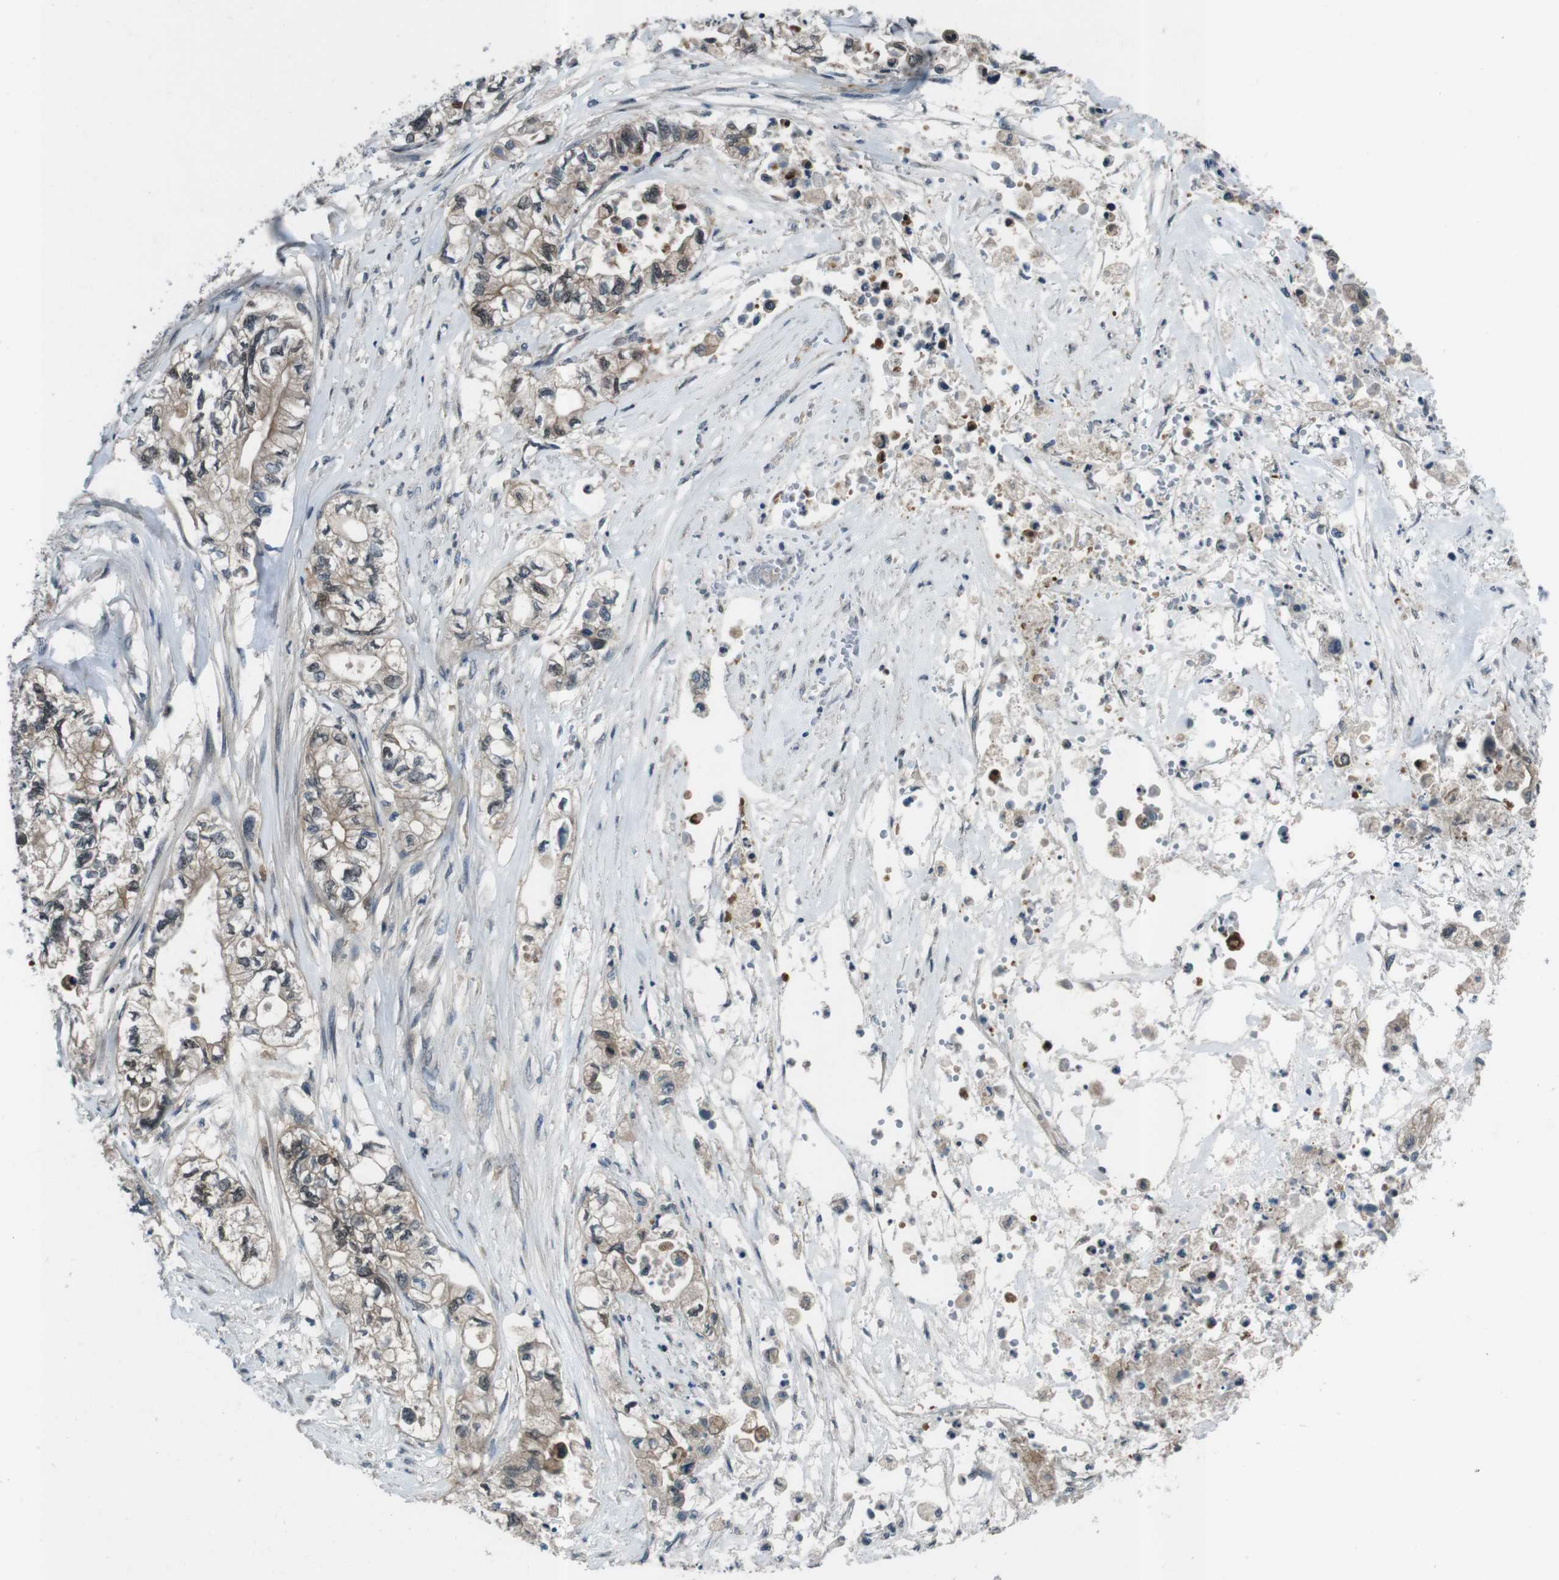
{"staining": {"intensity": "moderate", "quantity": ">75%", "location": "cytoplasmic/membranous,nuclear"}, "tissue": "pancreatic cancer", "cell_type": "Tumor cells", "image_type": "cancer", "snomed": [{"axis": "morphology", "description": "Adenocarcinoma, NOS"}, {"axis": "topography", "description": "Pancreas"}], "caption": "Protein expression analysis of adenocarcinoma (pancreatic) shows moderate cytoplasmic/membranous and nuclear positivity in about >75% of tumor cells. Ihc stains the protein in brown and the nuclei are stained blue.", "gene": "LRP5", "patient": {"sex": "male", "age": 79}}